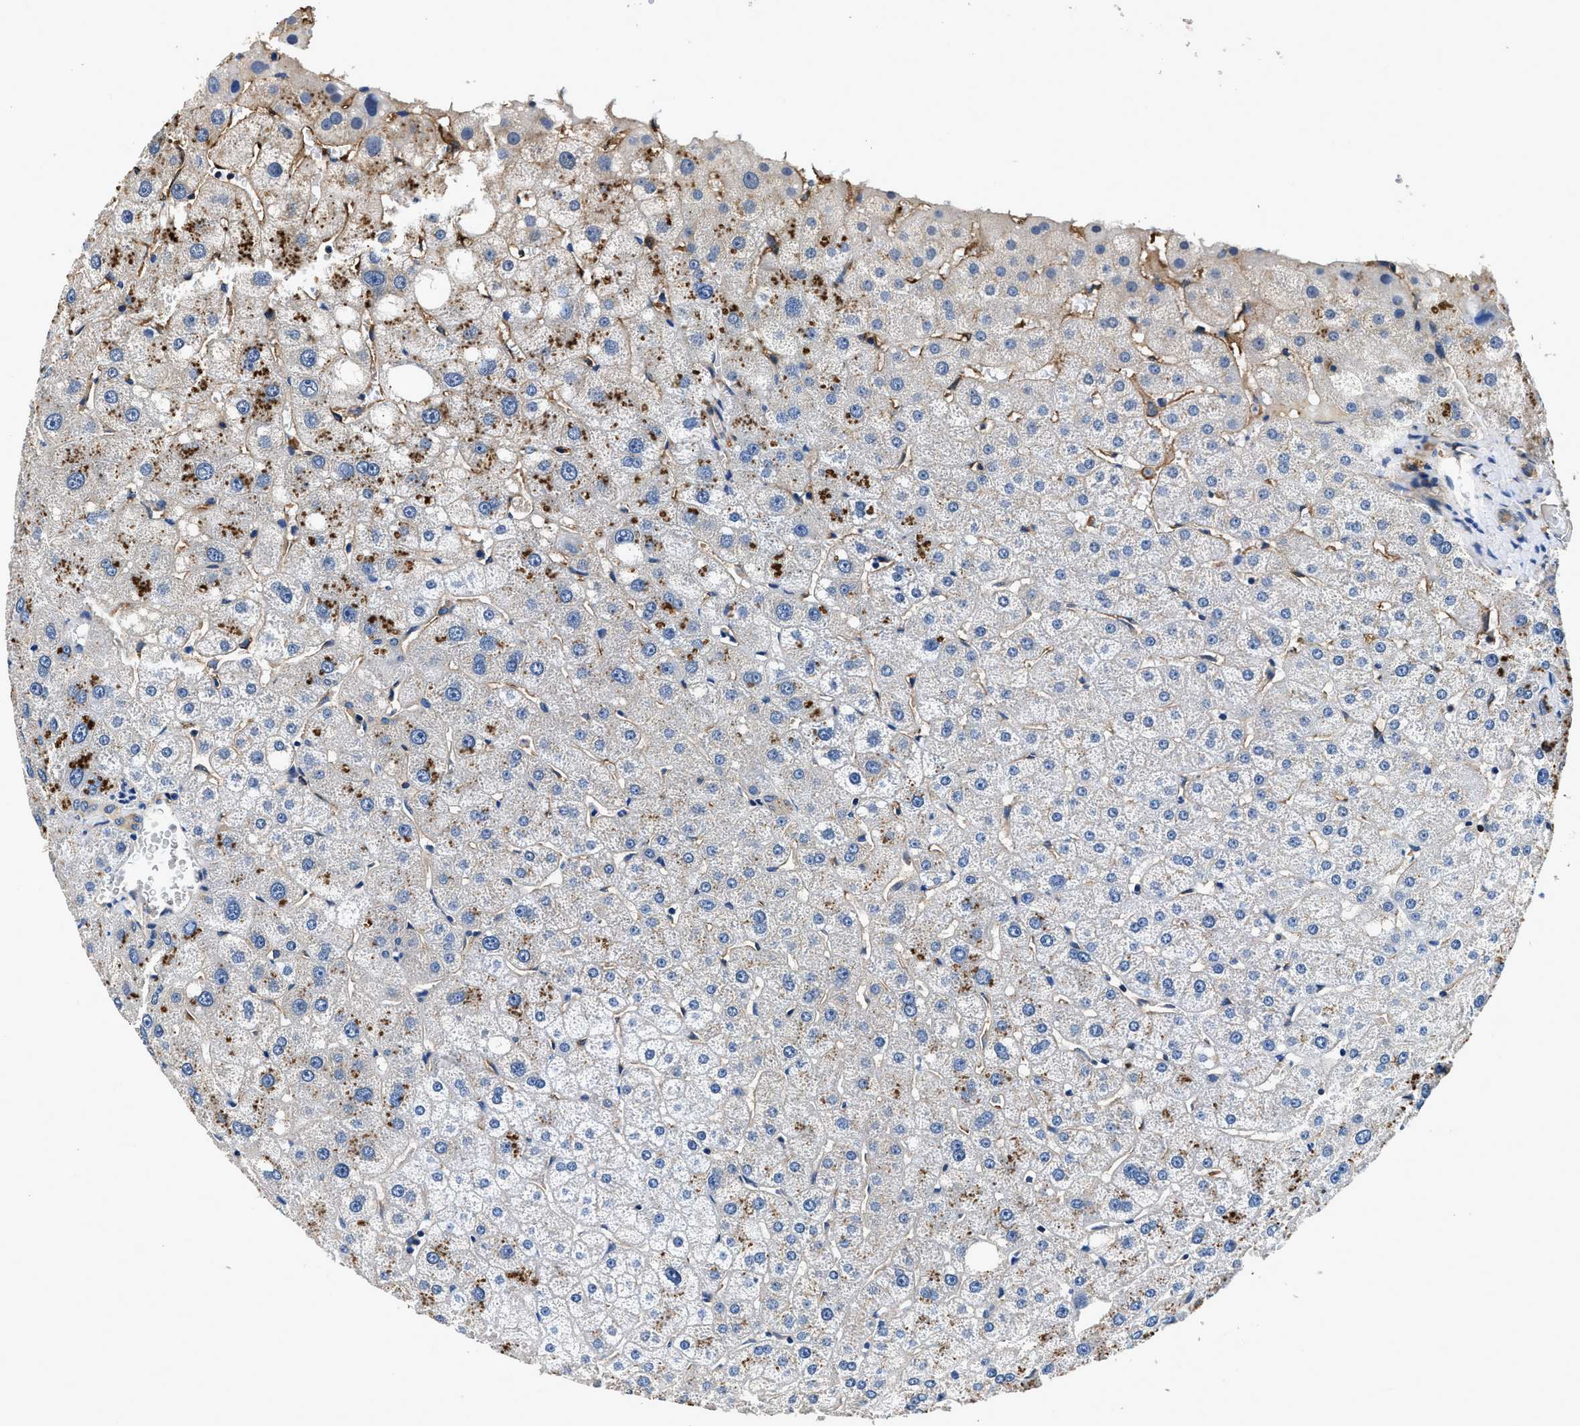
{"staining": {"intensity": "negative", "quantity": "none", "location": "none"}, "tissue": "liver", "cell_type": "Cholangiocytes", "image_type": "normal", "snomed": [{"axis": "morphology", "description": "Normal tissue, NOS"}, {"axis": "topography", "description": "Liver"}], "caption": "High power microscopy histopathology image of an immunohistochemistry photomicrograph of normal liver, revealing no significant expression in cholangiocytes.", "gene": "ZFAND3", "patient": {"sex": "male", "age": 73}}